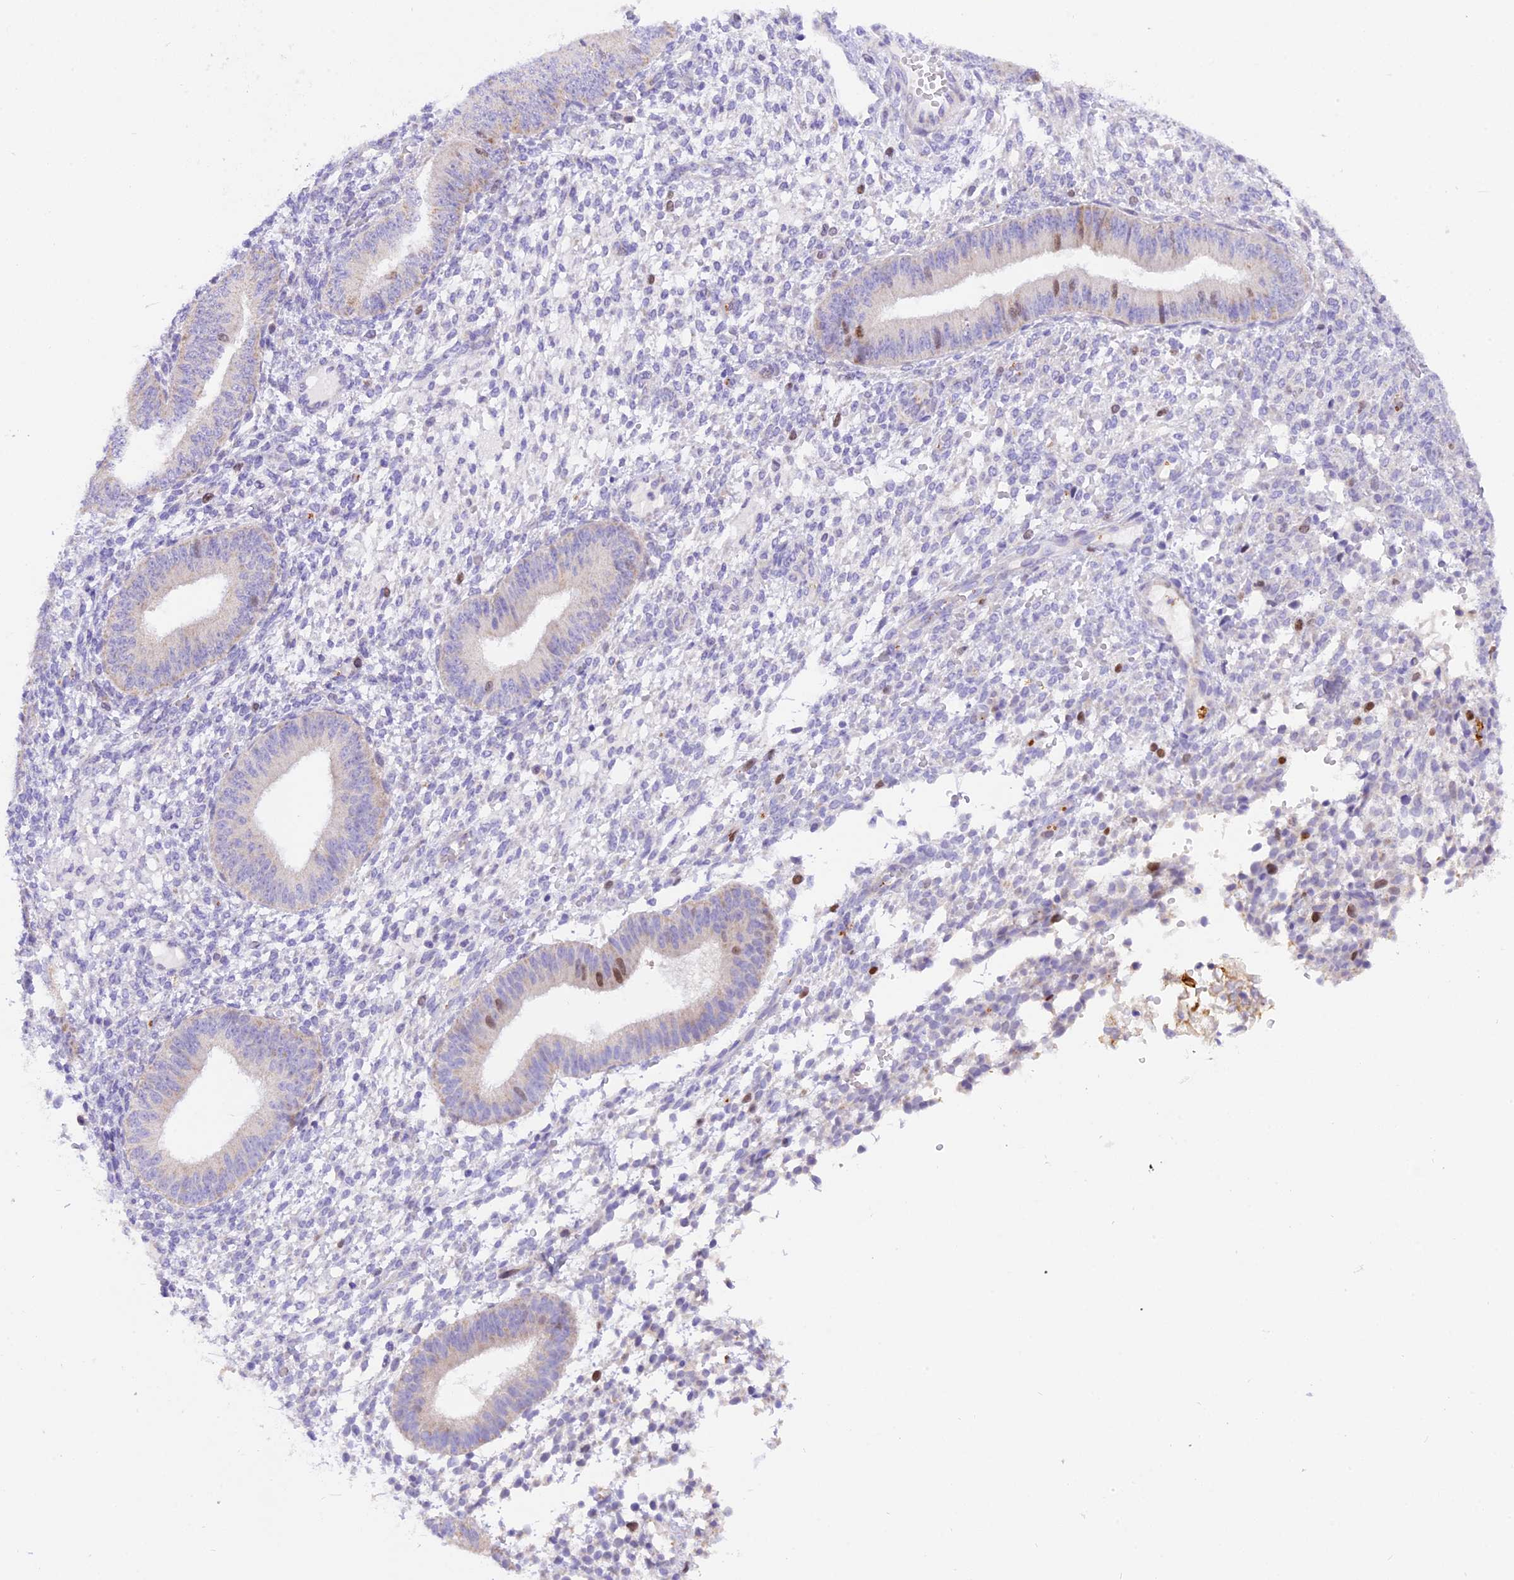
{"staining": {"intensity": "negative", "quantity": "none", "location": "none"}, "tissue": "endometrium", "cell_type": "Cells in endometrial stroma", "image_type": "normal", "snomed": [{"axis": "morphology", "description": "Normal tissue, NOS"}, {"axis": "topography", "description": "Endometrium"}], "caption": "Immunohistochemical staining of benign human endometrium shows no significant positivity in cells in endometrial stroma. The staining is performed using DAB (3,3'-diaminobenzidine) brown chromogen with nuclei counter-stained in using hematoxylin.", "gene": "PKIA", "patient": {"sex": "female", "age": 49}}